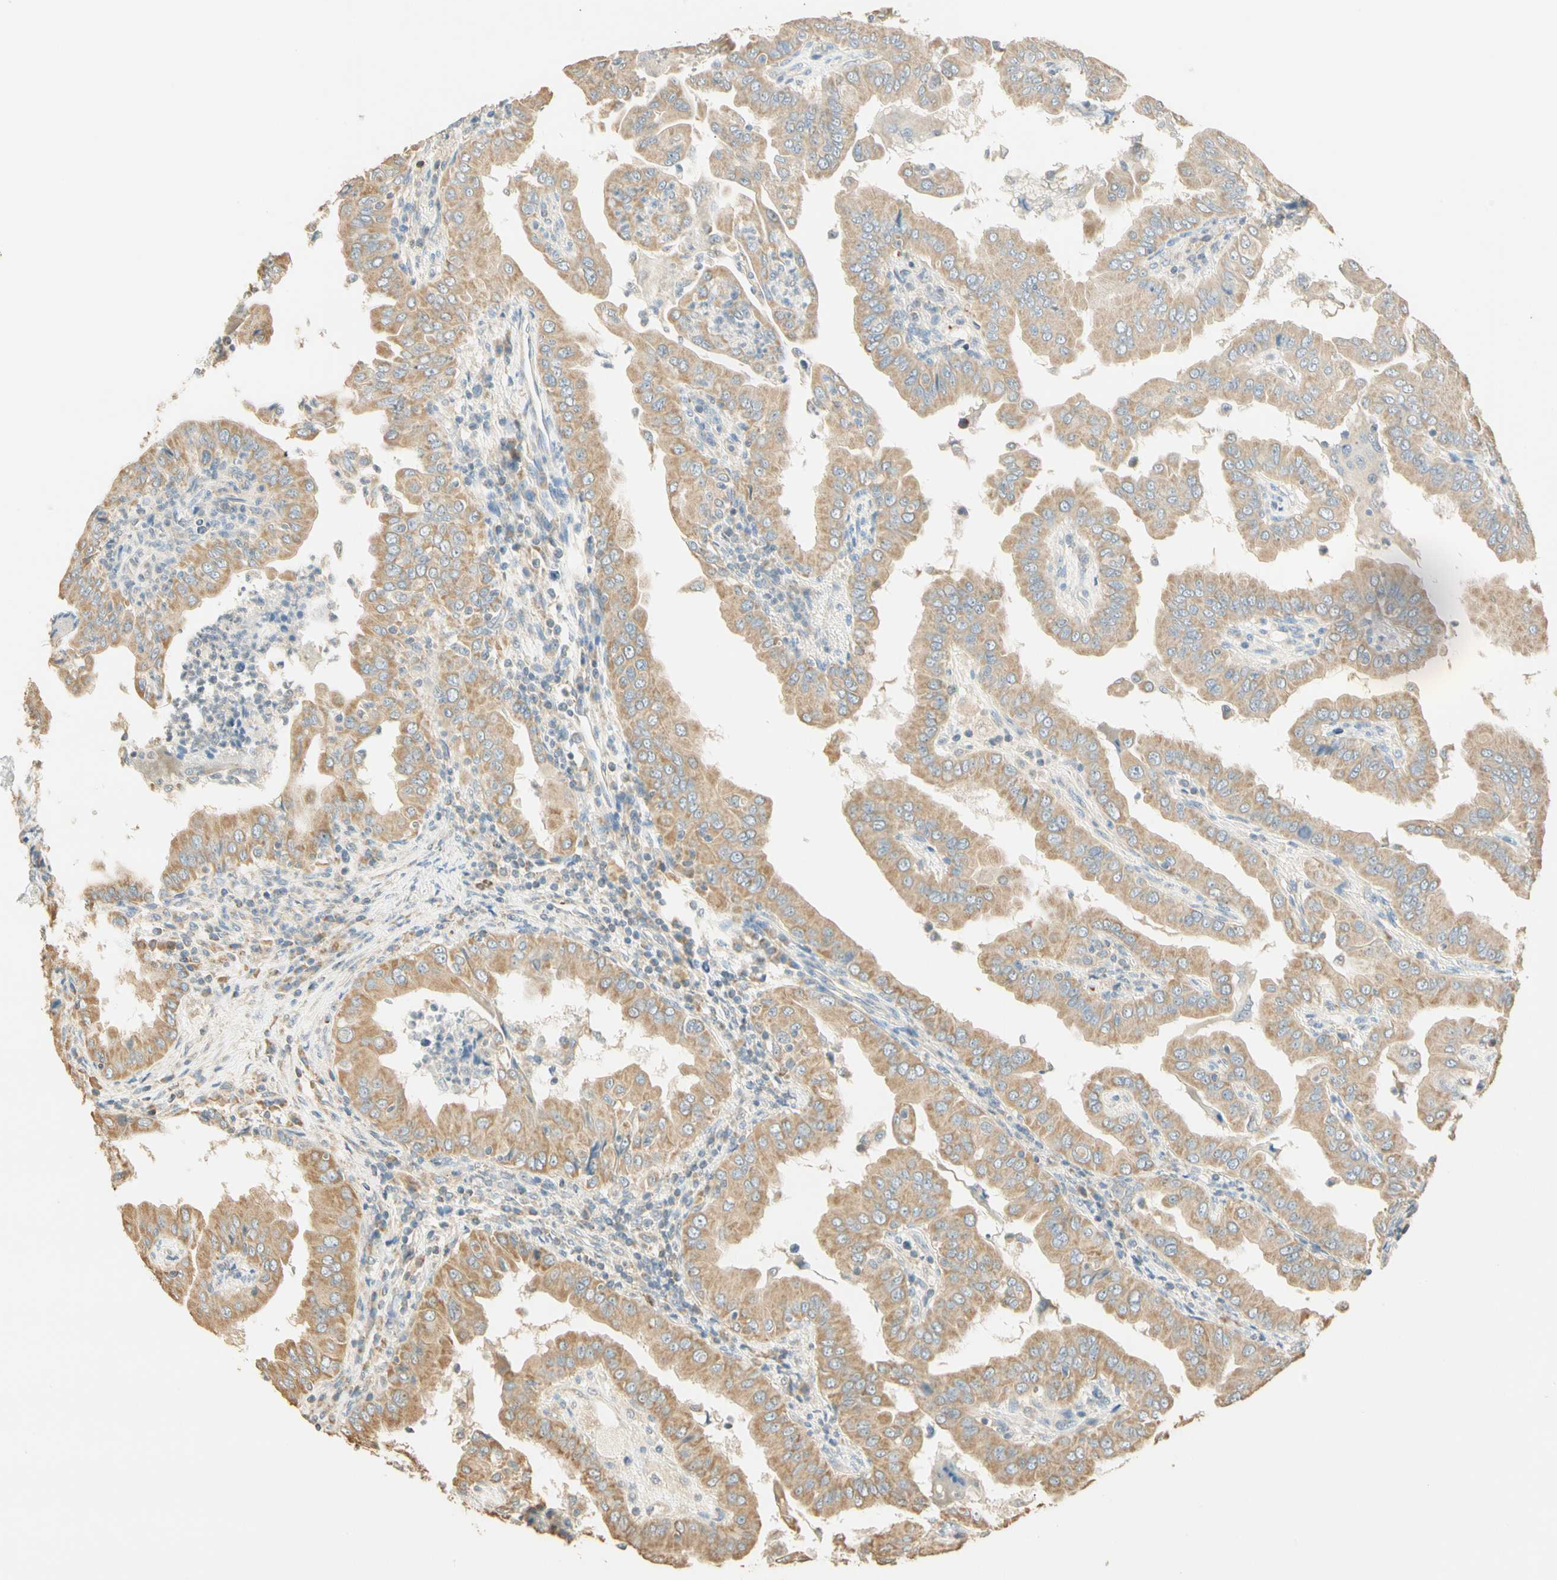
{"staining": {"intensity": "moderate", "quantity": ">75%", "location": "cytoplasmic/membranous"}, "tissue": "thyroid cancer", "cell_type": "Tumor cells", "image_type": "cancer", "snomed": [{"axis": "morphology", "description": "Papillary adenocarcinoma, NOS"}, {"axis": "topography", "description": "Thyroid gland"}], "caption": "Thyroid cancer stained with DAB immunohistochemistry reveals medium levels of moderate cytoplasmic/membranous staining in approximately >75% of tumor cells.", "gene": "RAD18", "patient": {"sex": "male", "age": 33}}